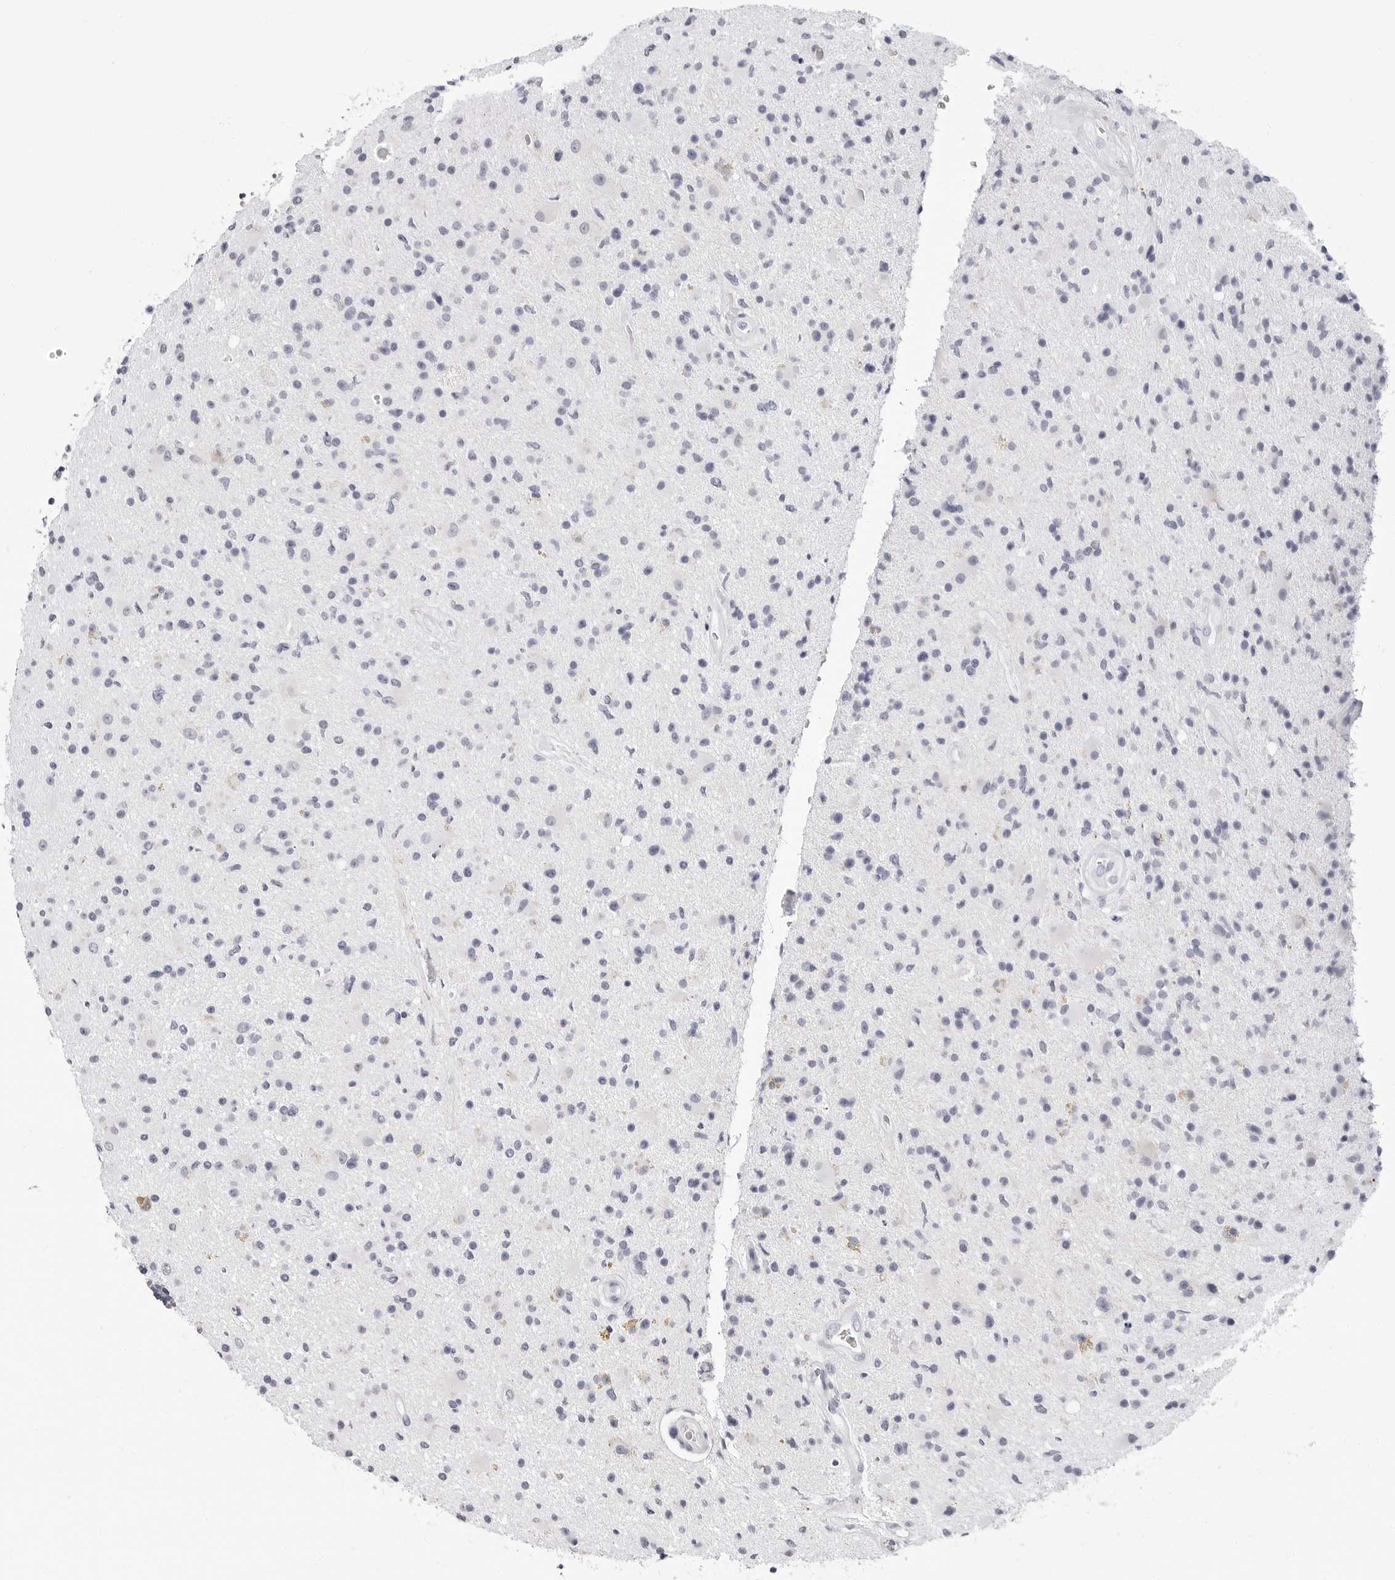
{"staining": {"intensity": "negative", "quantity": "none", "location": "none"}, "tissue": "glioma", "cell_type": "Tumor cells", "image_type": "cancer", "snomed": [{"axis": "morphology", "description": "Glioma, malignant, High grade"}, {"axis": "topography", "description": "Brain"}], "caption": "High power microscopy histopathology image of an IHC histopathology image of malignant high-grade glioma, revealing no significant positivity in tumor cells.", "gene": "ERICH3", "patient": {"sex": "male", "age": 33}}